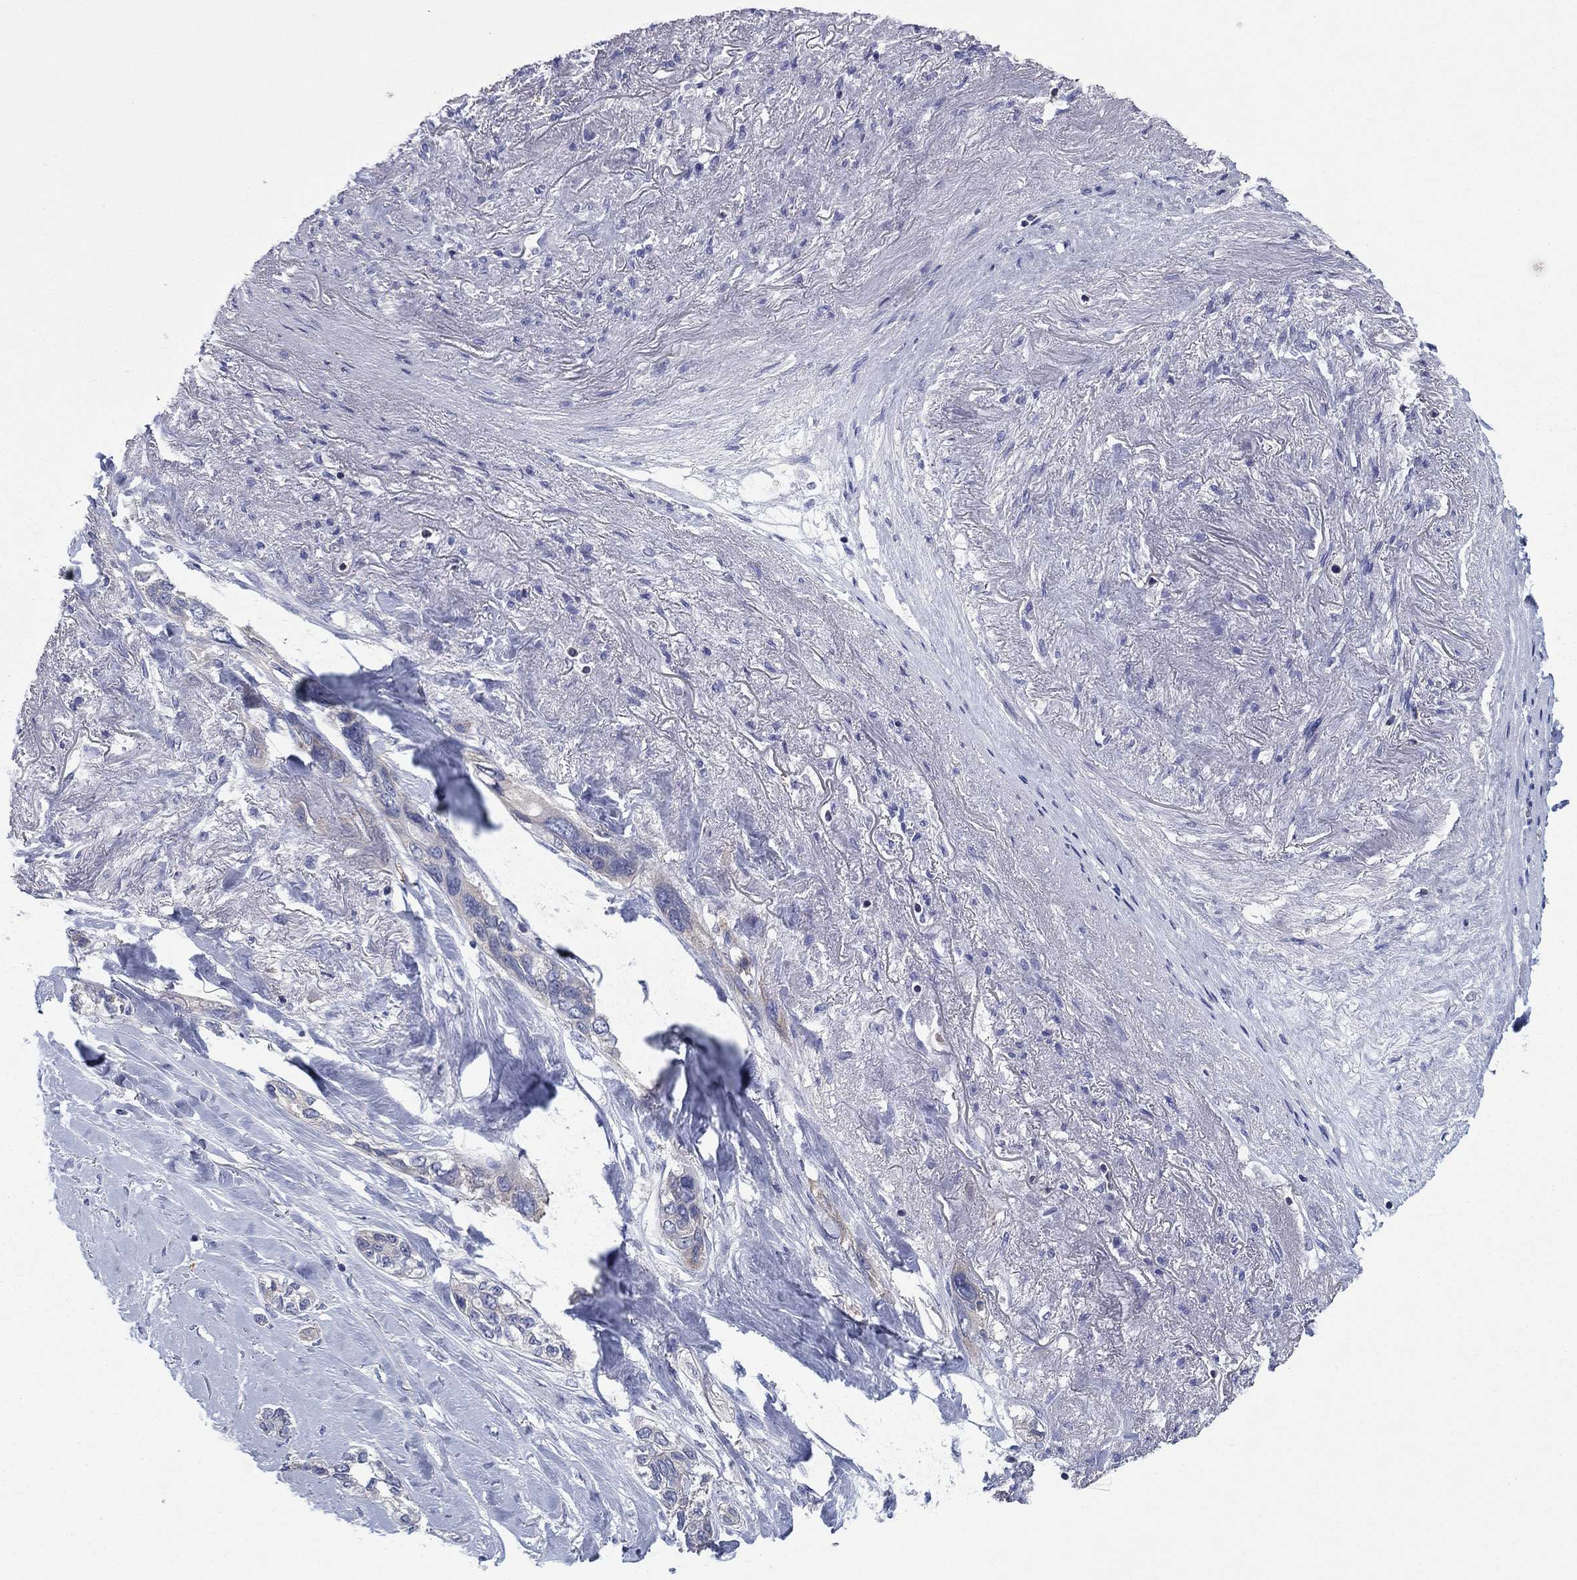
{"staining": {"intensity": "weak", "quantity": "<25%", "location": "cytoplasmic/membranous"}, "tissue": "lung cancer", "cell_type": "Tumor cells", "image_type": "cancer", "snomed": [{"axis": "morphology", "description": "Squamous cell carcinoma, NOS"}, {"axis": "topography", "description": "Lung"}], "caption": "IHC of human lung cancer (squamous cell carcinoma) shows no positivity in tumor cells.", "gene": "PVR", "patient": {"sex": "female", "age": 70}}